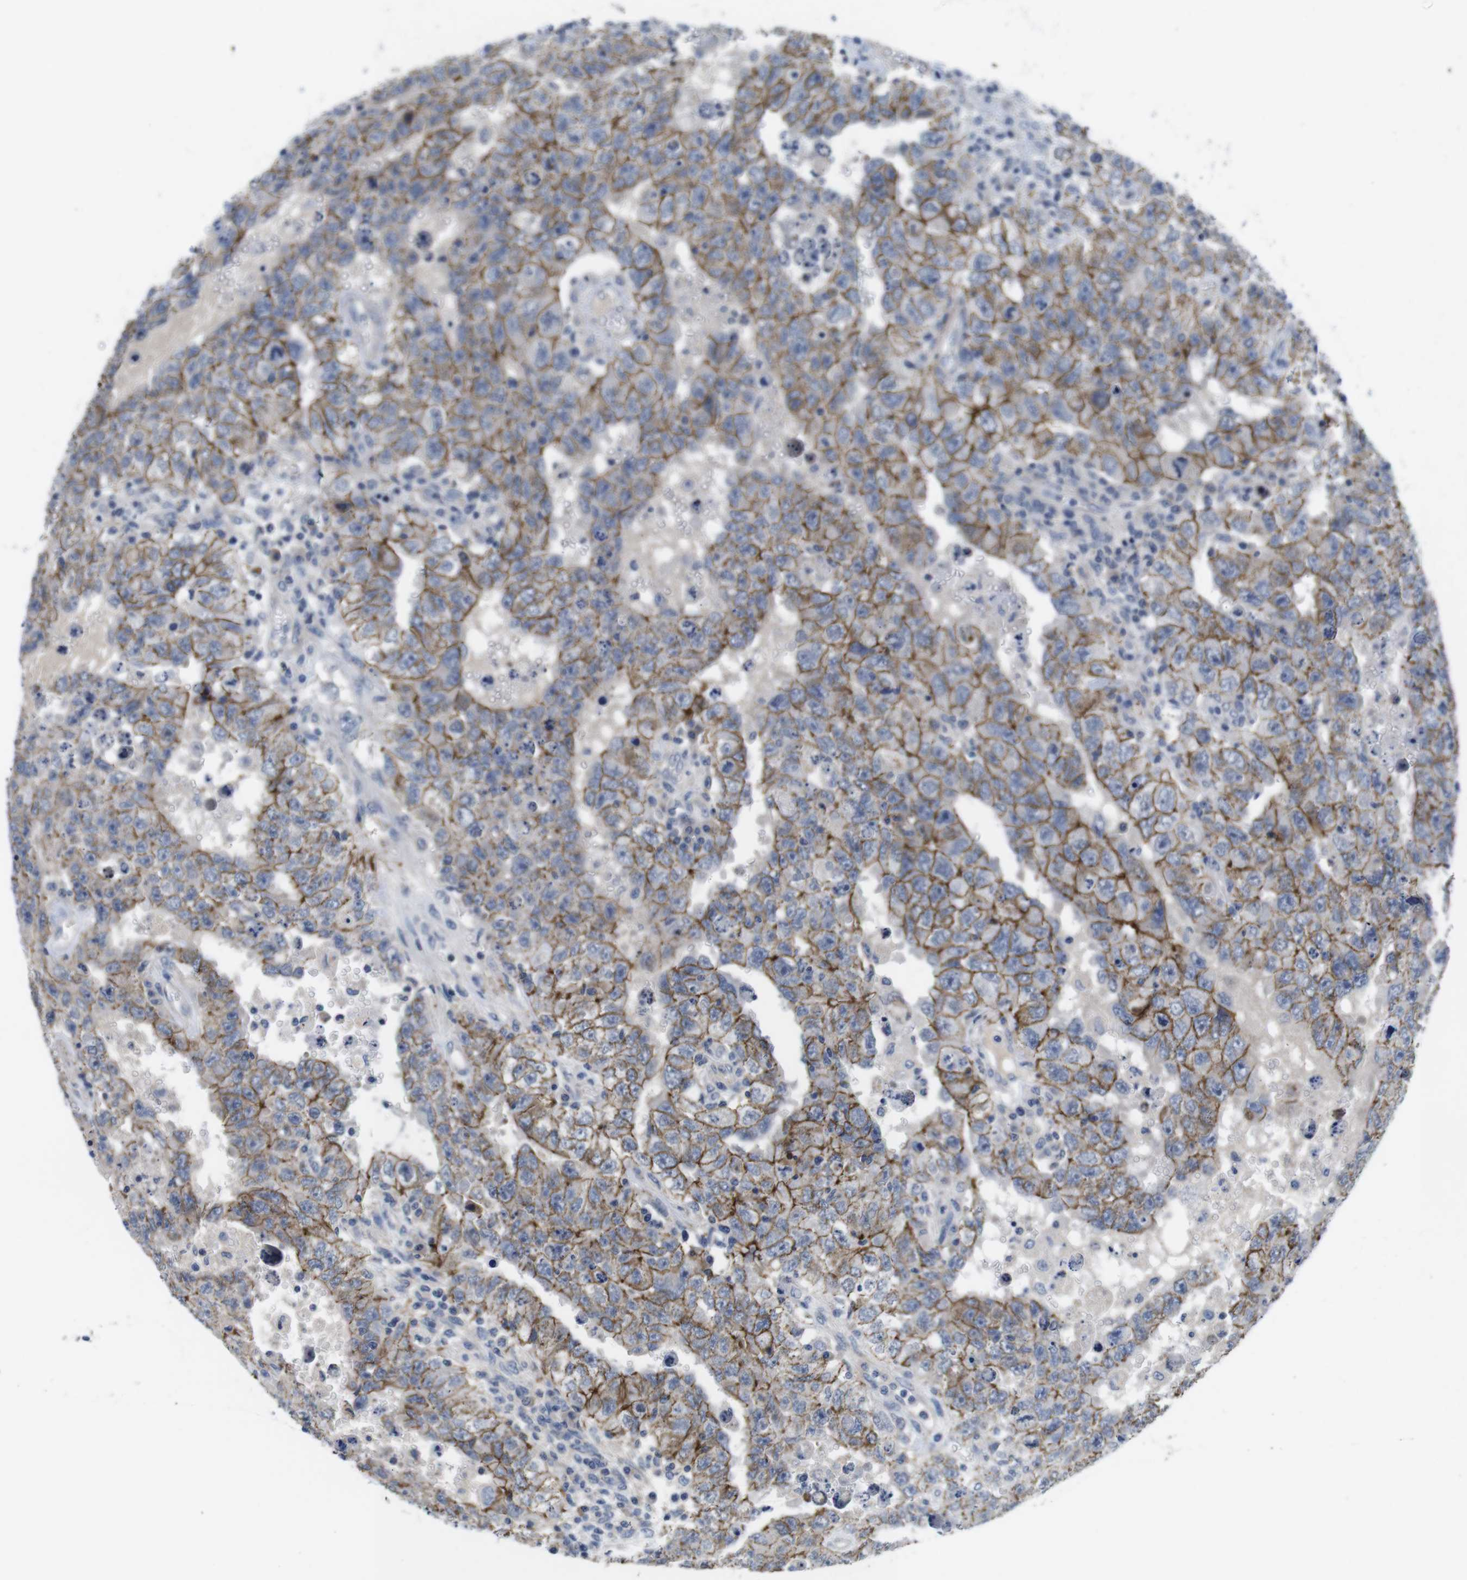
{"staining": {"intensity": "moderate", "quantity": ">75%", "location": "cytoplasmic/membranous"}, "tissue": "testis cancer", "cell_type": "Tumor cells", "image_type": "cancer", "snomed": [{"axis": "morphology", "description": "Carcinoma, Embryonal, NOS"}, {"axis": "topography", "description": "Testis"}], "caption": "DAB immunohistochemical staining of testis embryonal carcinoma reveals moderate cytoplasmic/membranous protein staining in approximately >75% of tumor cells.", "gene": "SCRIB", "patient": {"sex": "male", "age": 26}}